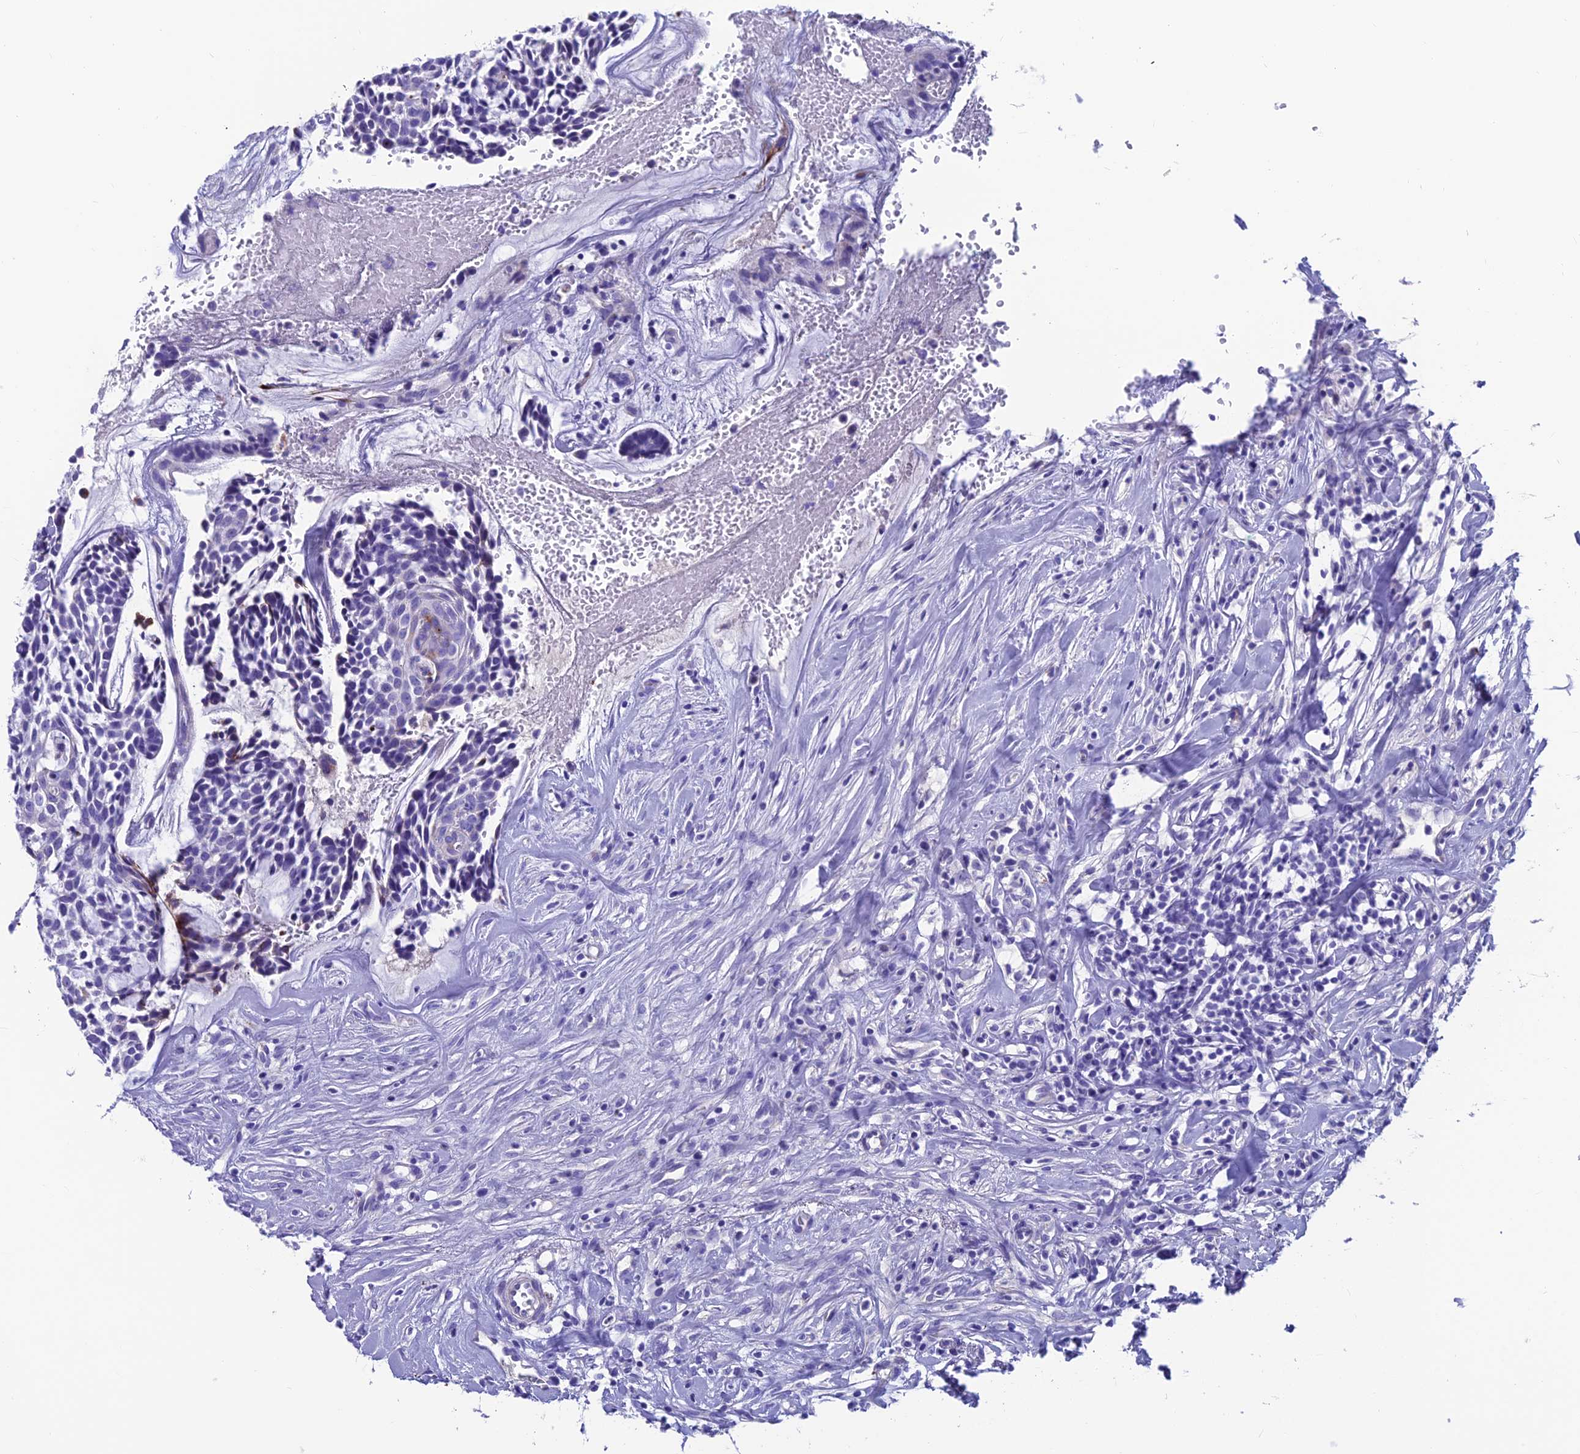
{"staining": {"intensity": "negative", "quantity": "none", "location": "none"}, "tissue": "head and neck cancer", "cell_type": "Tumor cells", "image_type": "cancer", "snomed": [{"axis": "morphology", "description": "Normal tissue, NOS"}, {"axis": "morphology", "description": "Adenocarcinoma, NOS"}, {"axis": "topography", "description": "Subcutis"}, {"axis": "topography", "description": "Nasopharynx"}, {"axis": "topography", "description": "Head-Neck"}], "caption": "IHC image of head and neck adenocarcinoma stained for a protein (brown), which reveals no staining in tumor cells.", "gene": "GNG11", "patient": {"sex": "female", "age": 73}}